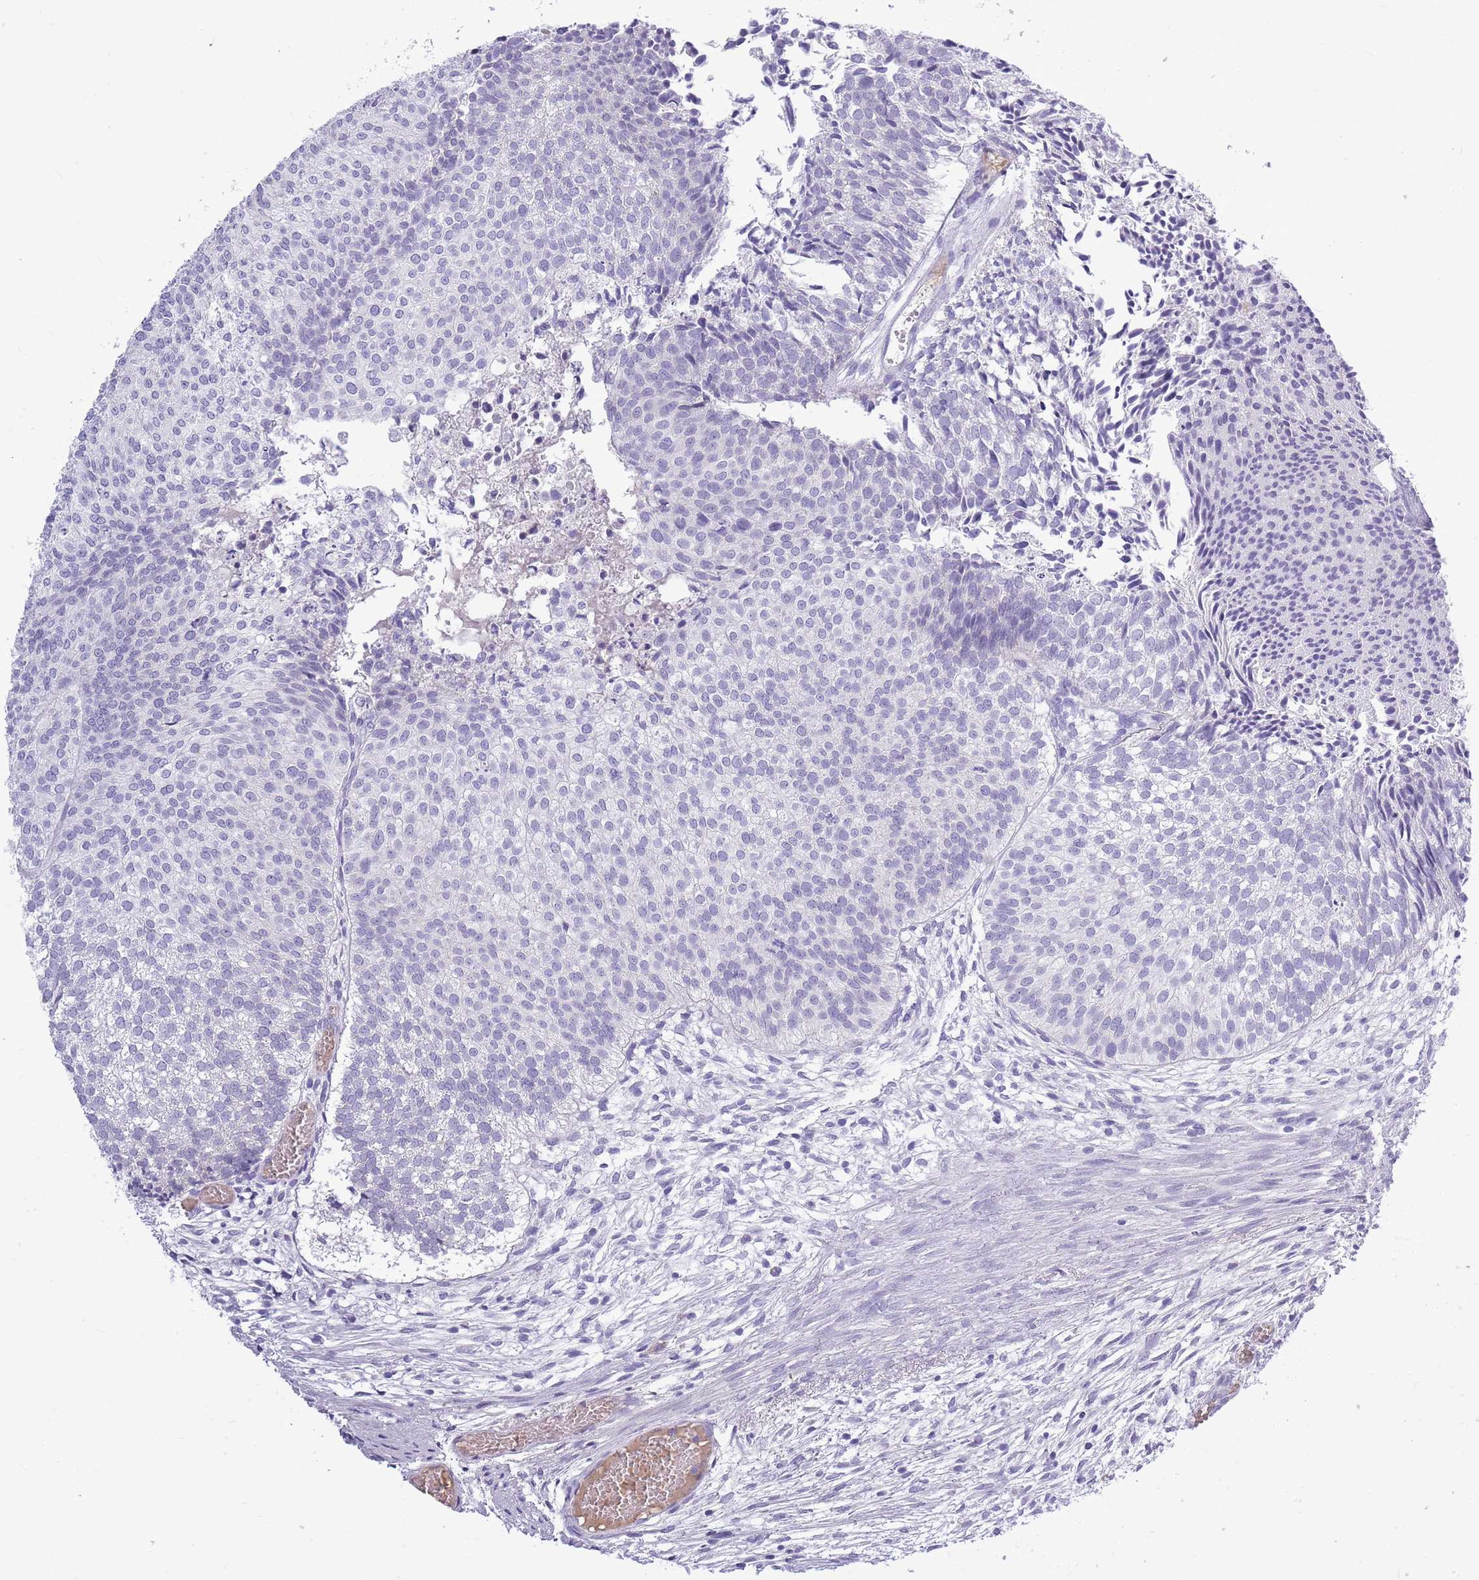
{"staining": {"intensity": "negative", "quantity": "none", "location": "none"}, "tissue": "urothelial cancer", "cell_type": "Tumor cells", "image_type": "cancer", "snomed": [{"axis": "morphology", "description": "Urothelial carcinoma, Low grade"}, {"axis": "topography", "description": "Urinary bladder"}], "caption": "The immunohistochemistry (IHC) photomicrograph has no significant positivity in tumor cells of urothelial carcinoma (low-grade) tissue.", "gene": "ZNF425", "patient": {"sex": "male", "age": 84}}